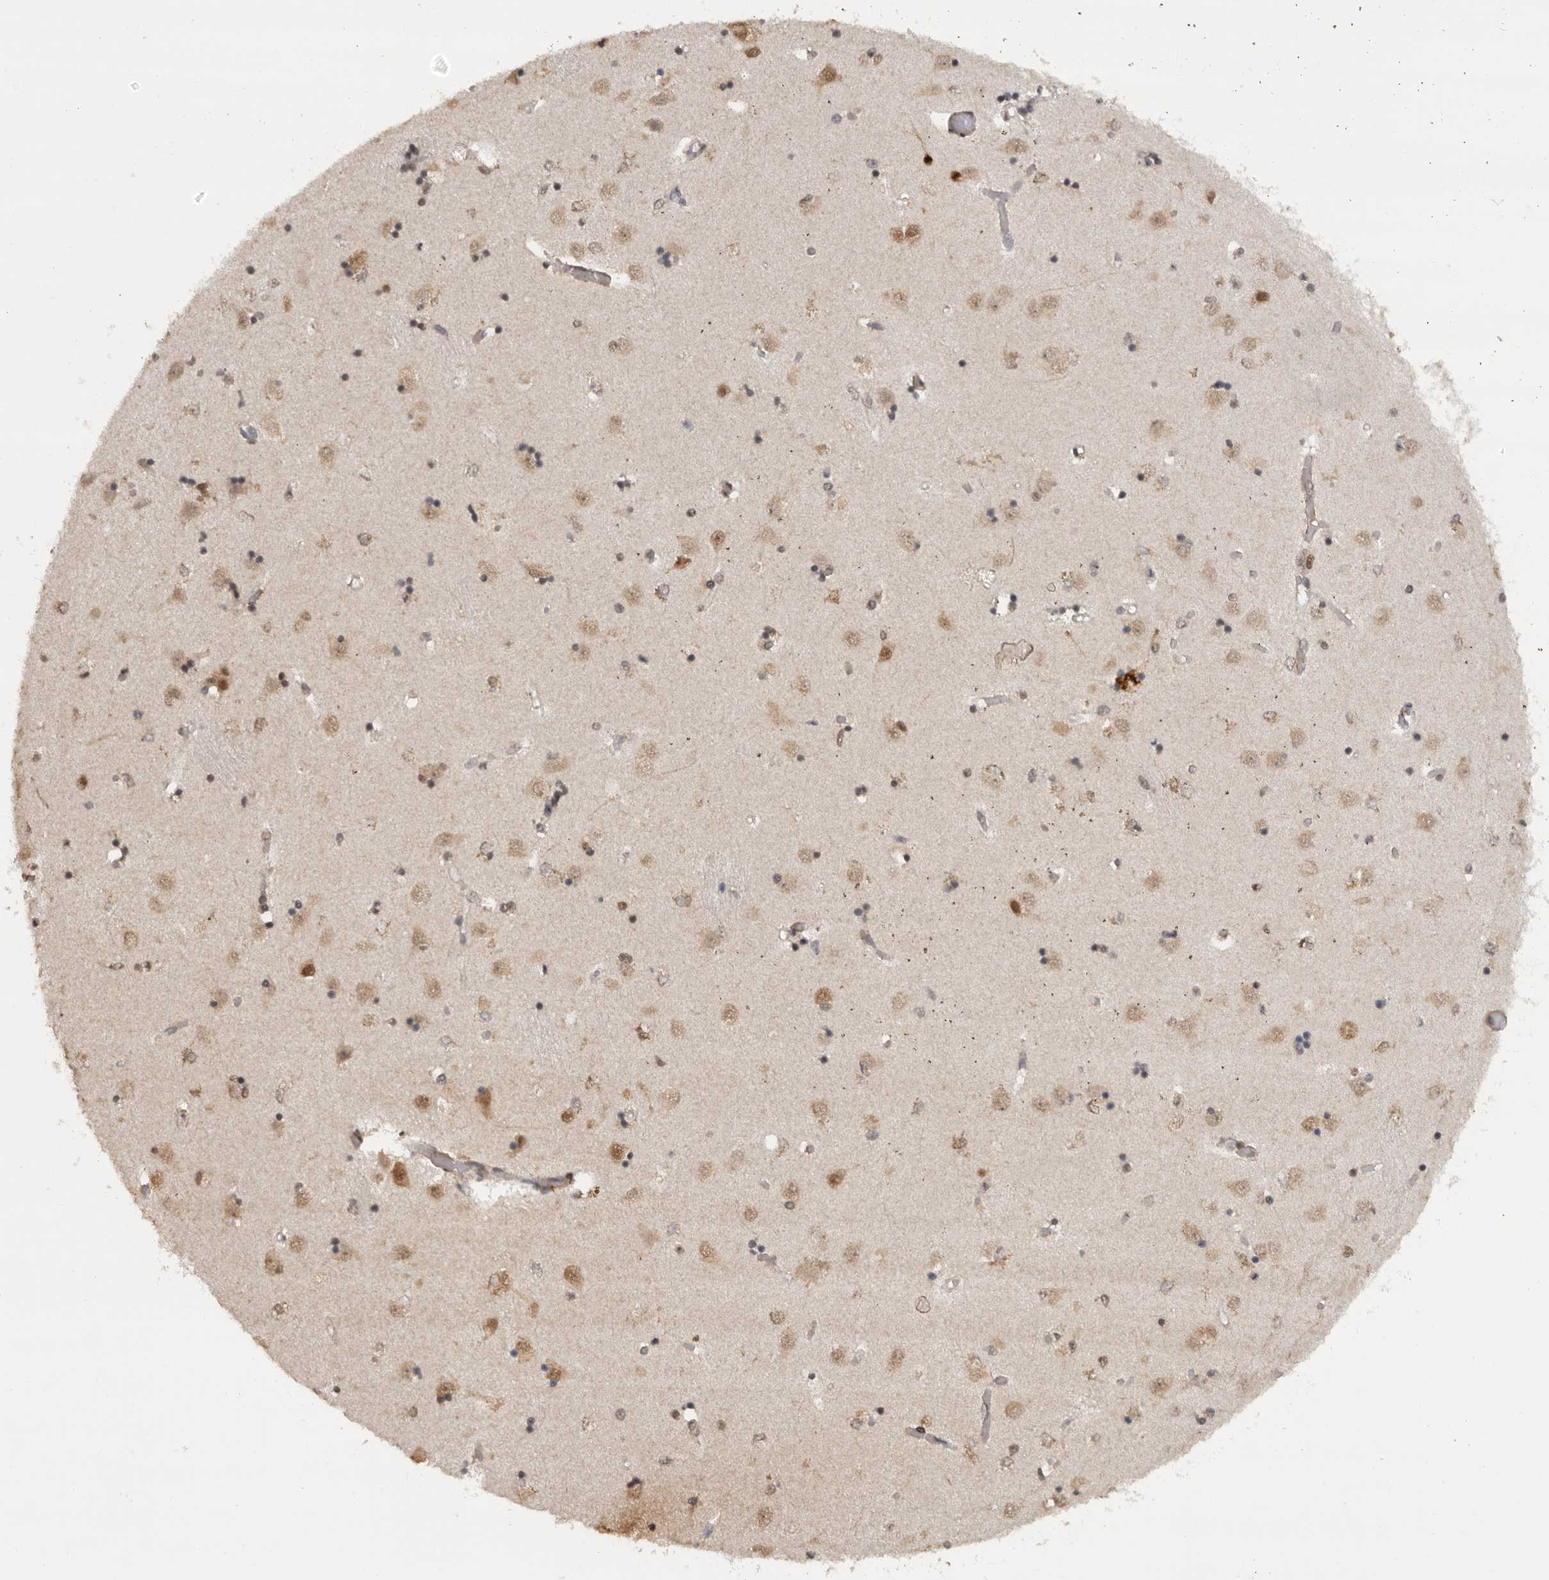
{"staining": {"intensity": "moderate", "quantity": "25%-75%", "location": "nuclear"}, "tissue": "caudate", "cell_type": "Glial cells", "image_type": "normal", "snomed": [{"axis": "morphology", "description": "Normal tissue, NOS"}, {"axis": "topography", "description": "Lateral ventricle wall"}], "caption": "Brown immunohistochemical staining in benign human caudate reveals moderate nuclear positivity in about 25%-75% of glial cells. Immunohistochemistry stains the protein of interest in brown and the nuclei are stained blue.", "gene": "PPP1R10", "patient": {"sex": "male", "age": 45}}